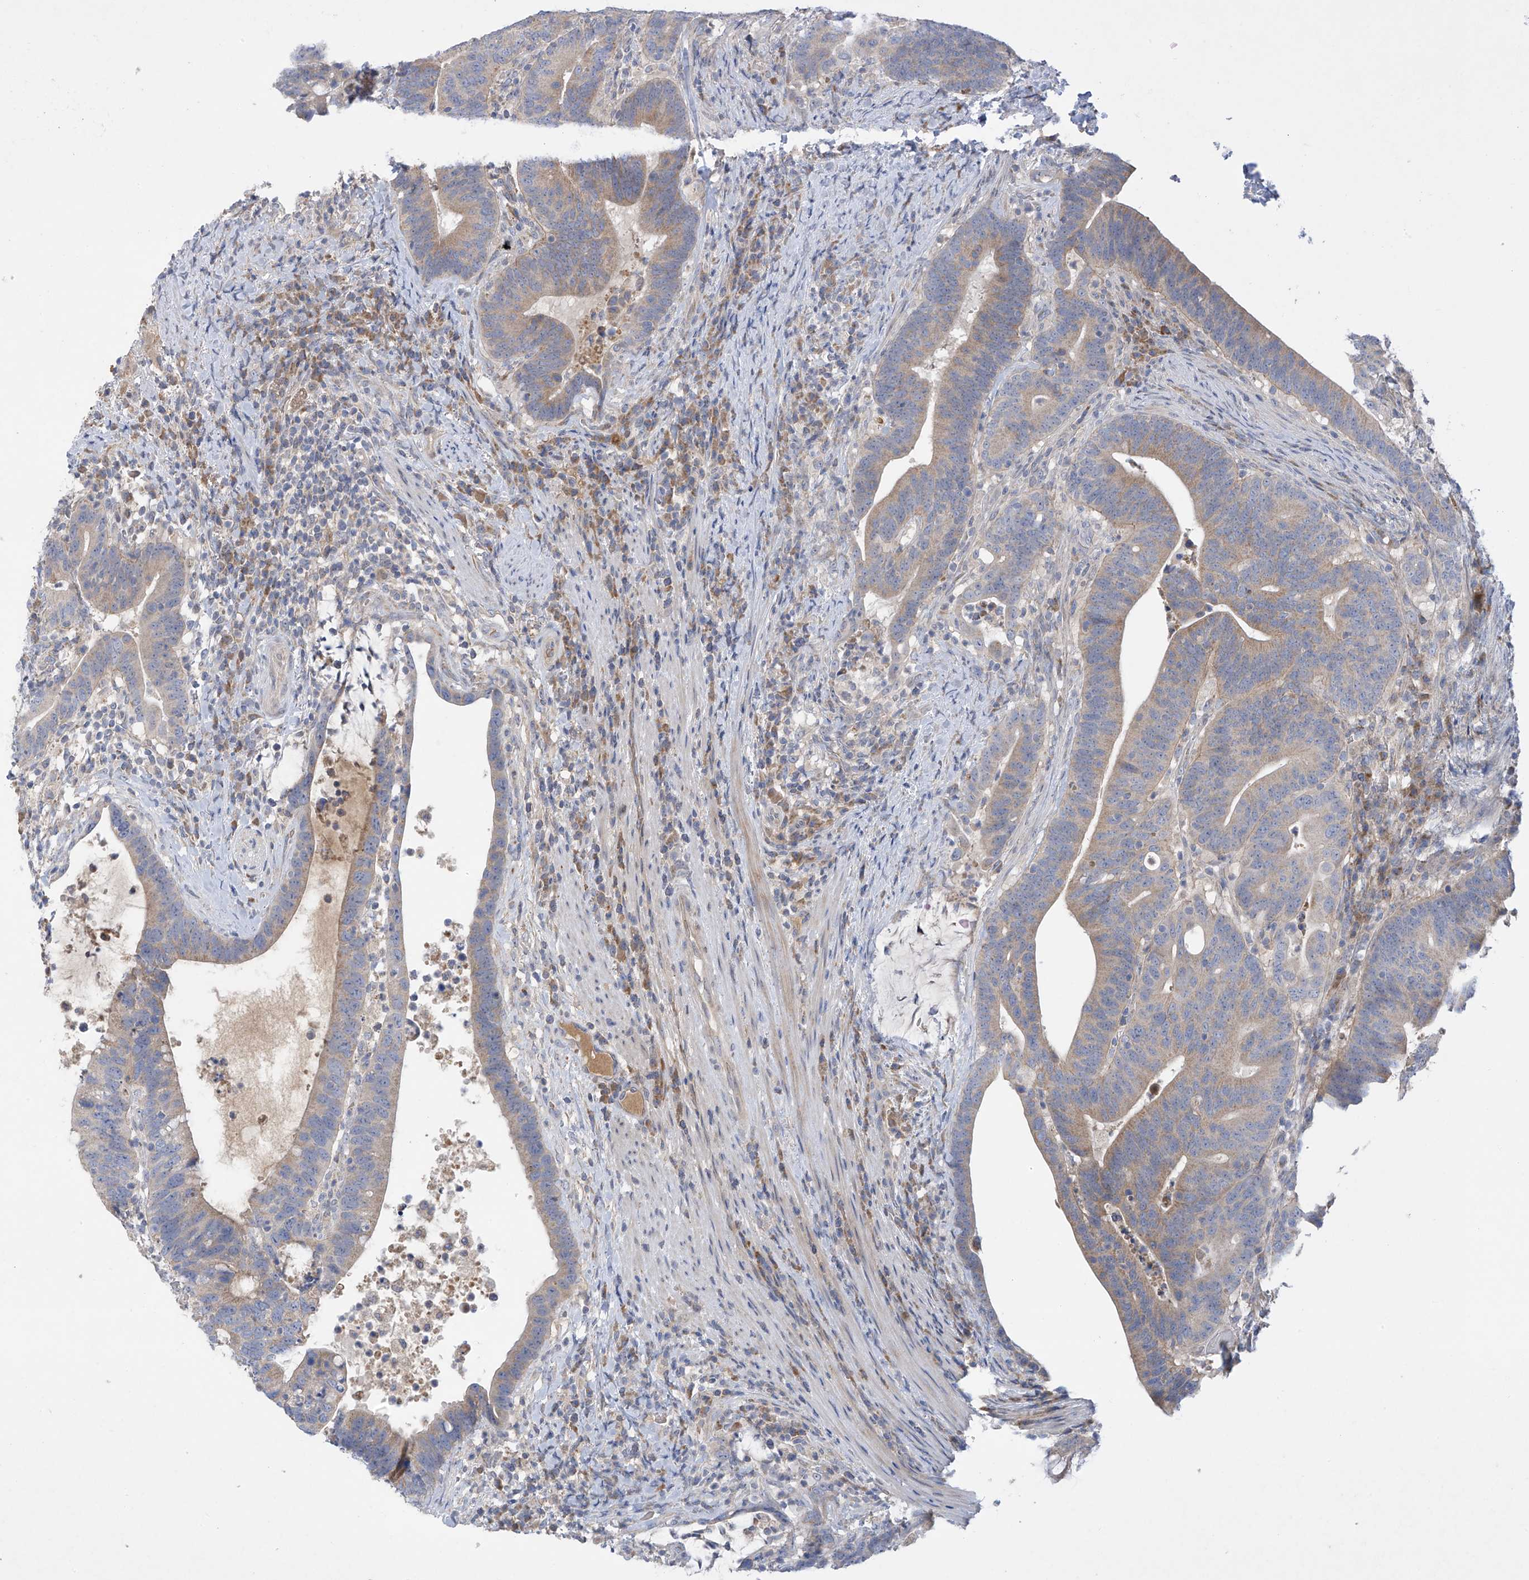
{"staining": {"intensity": "weak", "quantity": ">75%", "location": "cytoplasmic/membranous"}, "tissue": "colorectal cancer", "cell_type": "Tumor cells", "image_type": "cancer", "snomed": [{"axis": "morphology", "description": "Adenocarcinoma, NOS"}, {"axis": "topography", "description": "Colon"}], "caption": "Immunohistochemistry image of colorectal cancer (adenocarcinoma) stained for a protein (brown), which exhibits low levels of weak cytoplasmic/membranous positivity in approximately >75% of tumor cells.", "gene": "METTL18", "patient": {"sex": "female", "age": 66}}